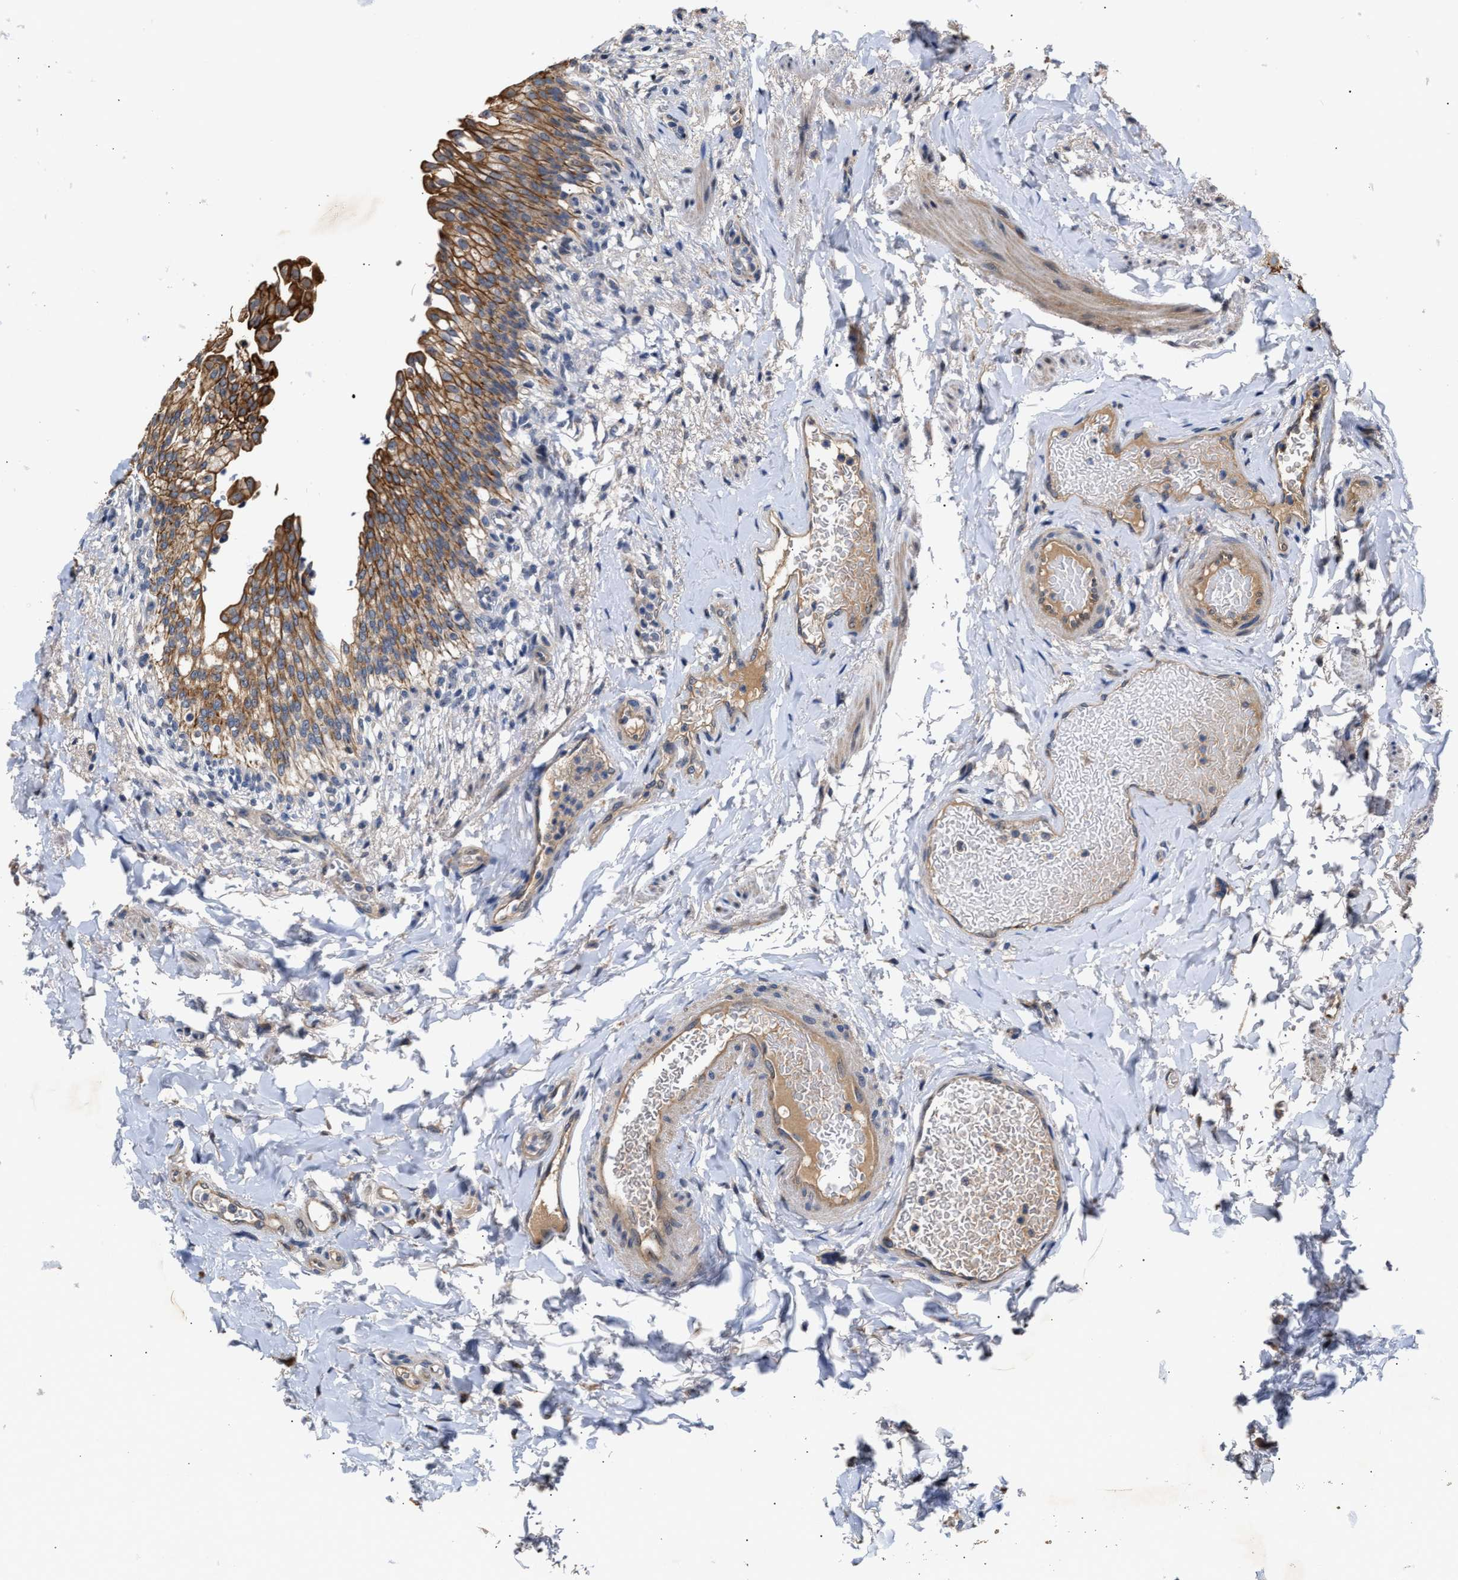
{"staining": {"intensity": "moderate", "quantity": ">75%", "location": "cytoplasmic/membranous"}, "tissue": "urinary bladder", "cell_type": "Urothelial cells", "image_type": "normal", "snomed": [{"axis": "morphology", "description": "Normal tissue, NOS"}, {"axis": "topography", "description": "Urinary bladder"}], "caption": "Immunohistochemical staining of benign human urinary bladder displays medium levels of moderate cytoplasmic/membranous staining in about >75% of urothelial cells.", "gene": "CCDC146", "patient": {"sex": "female", "age": 60}}